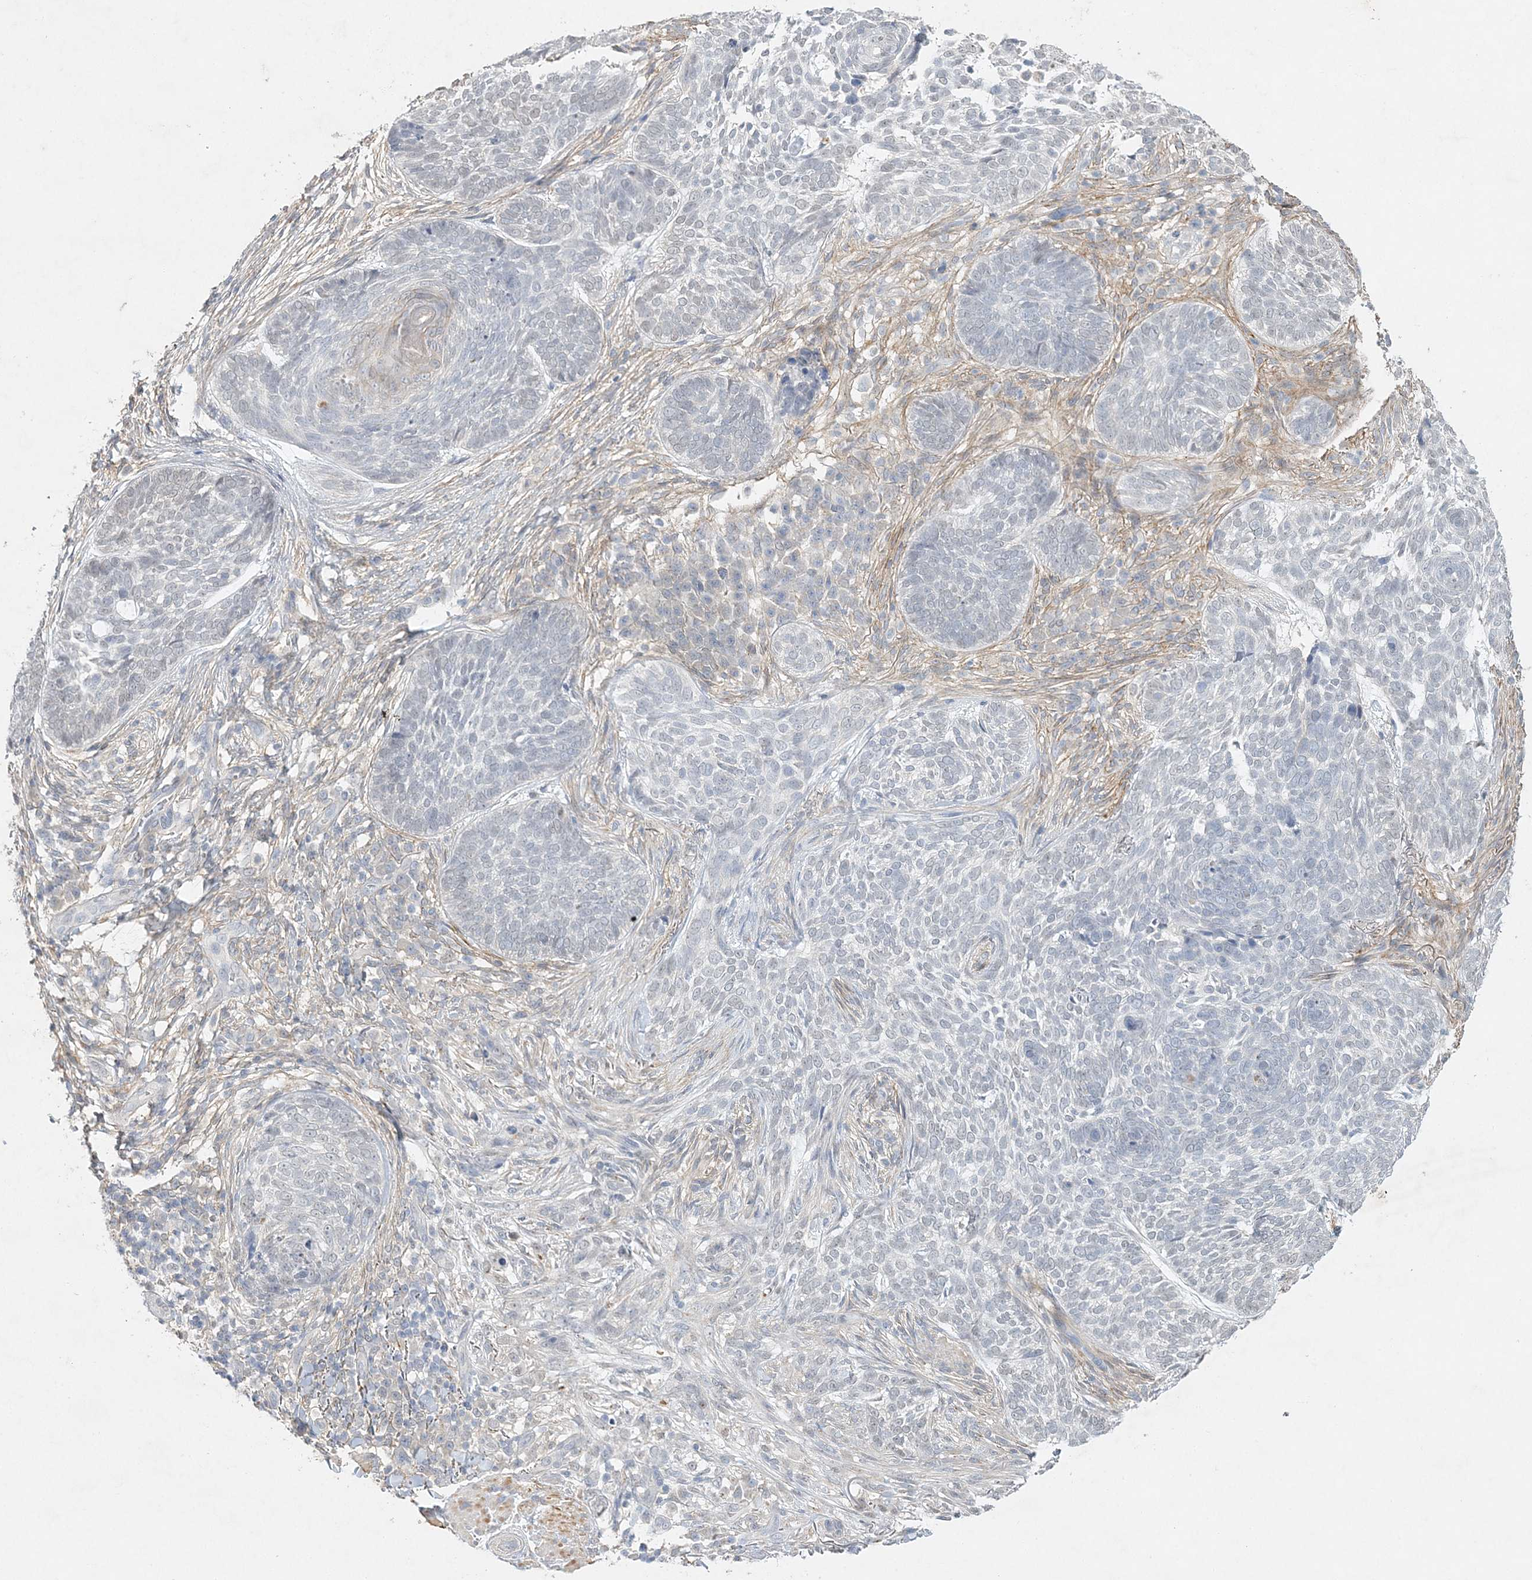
{"staining": {"intensity": "negative", "quantity": "none", "location": "none"}, "tissue": "skin cancer", "cell_type": "Tumor cells", "image_type": "cancer", "snomed": [{"axis": "morphology", "description": "Basal cell carcinoma"}, {"axis": "topography", "description": "Skin"}], "caption": "Immunohistochemistry micrograph of neoplastic tissue: human skin cancer stained with DAB (3,3'-diaminobenzidine) exhibits no significant protein positivity in tumor cells.", "gene": "MAT2B", "patient": {"sex": "female", "age": 64}}